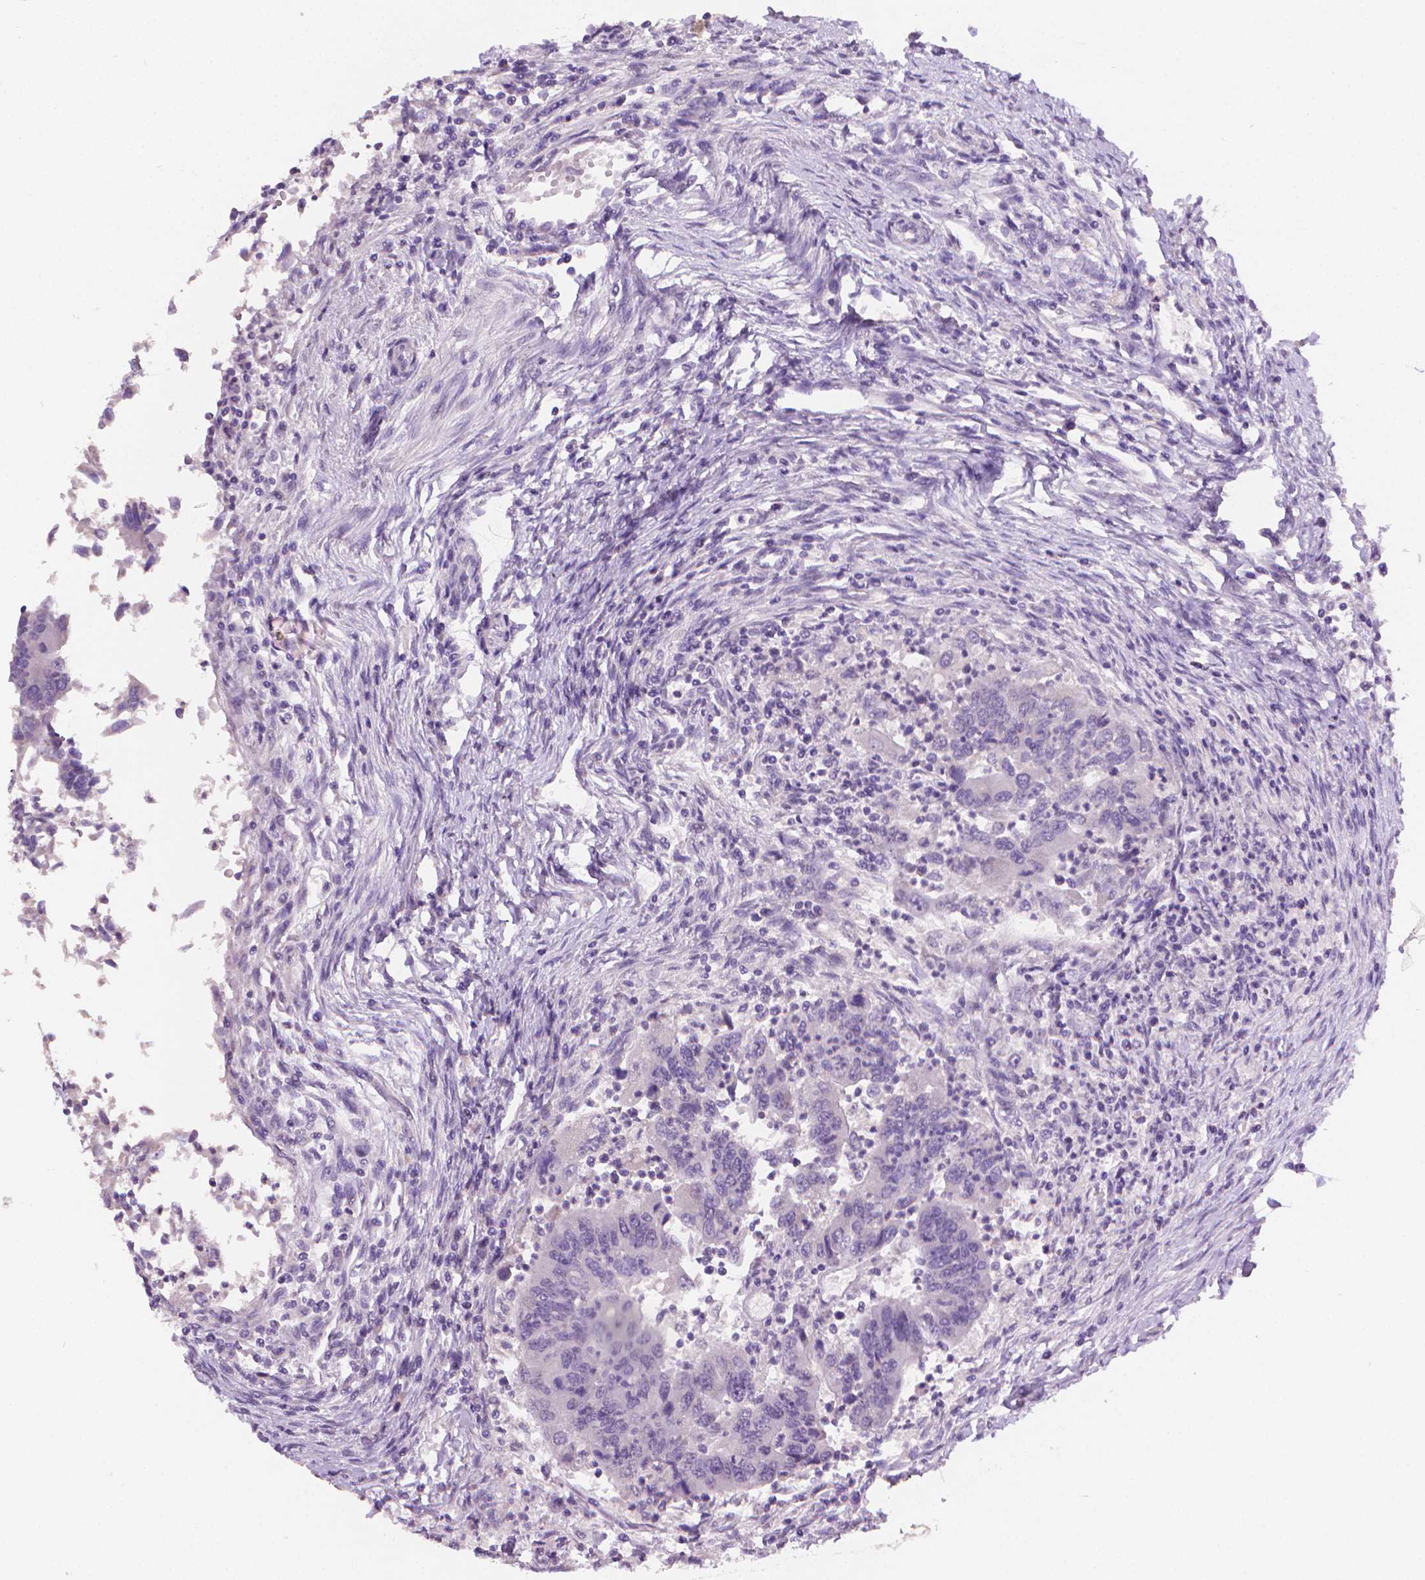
{"staining": {"intensity": "negative", "quantity": "none", "location": "none"}, "tissue": "colorectal cancer", "cell_type": "Tumor cells", "image_type": "cancer", "snomed": [{"axis": "morphology", "description": "Adenocarcinoma, NOS"}, {"axis": "topography", "description": "Colon"}], "caption": "An IHC histopathology image of colorectal cancer (adenocarcinoma) is shown. There is no staining in tumor cells of colorectal cancer (adenocarcinoma).", "gene": "TNNI2", "patient": {"sex": "female", "age": 67}}